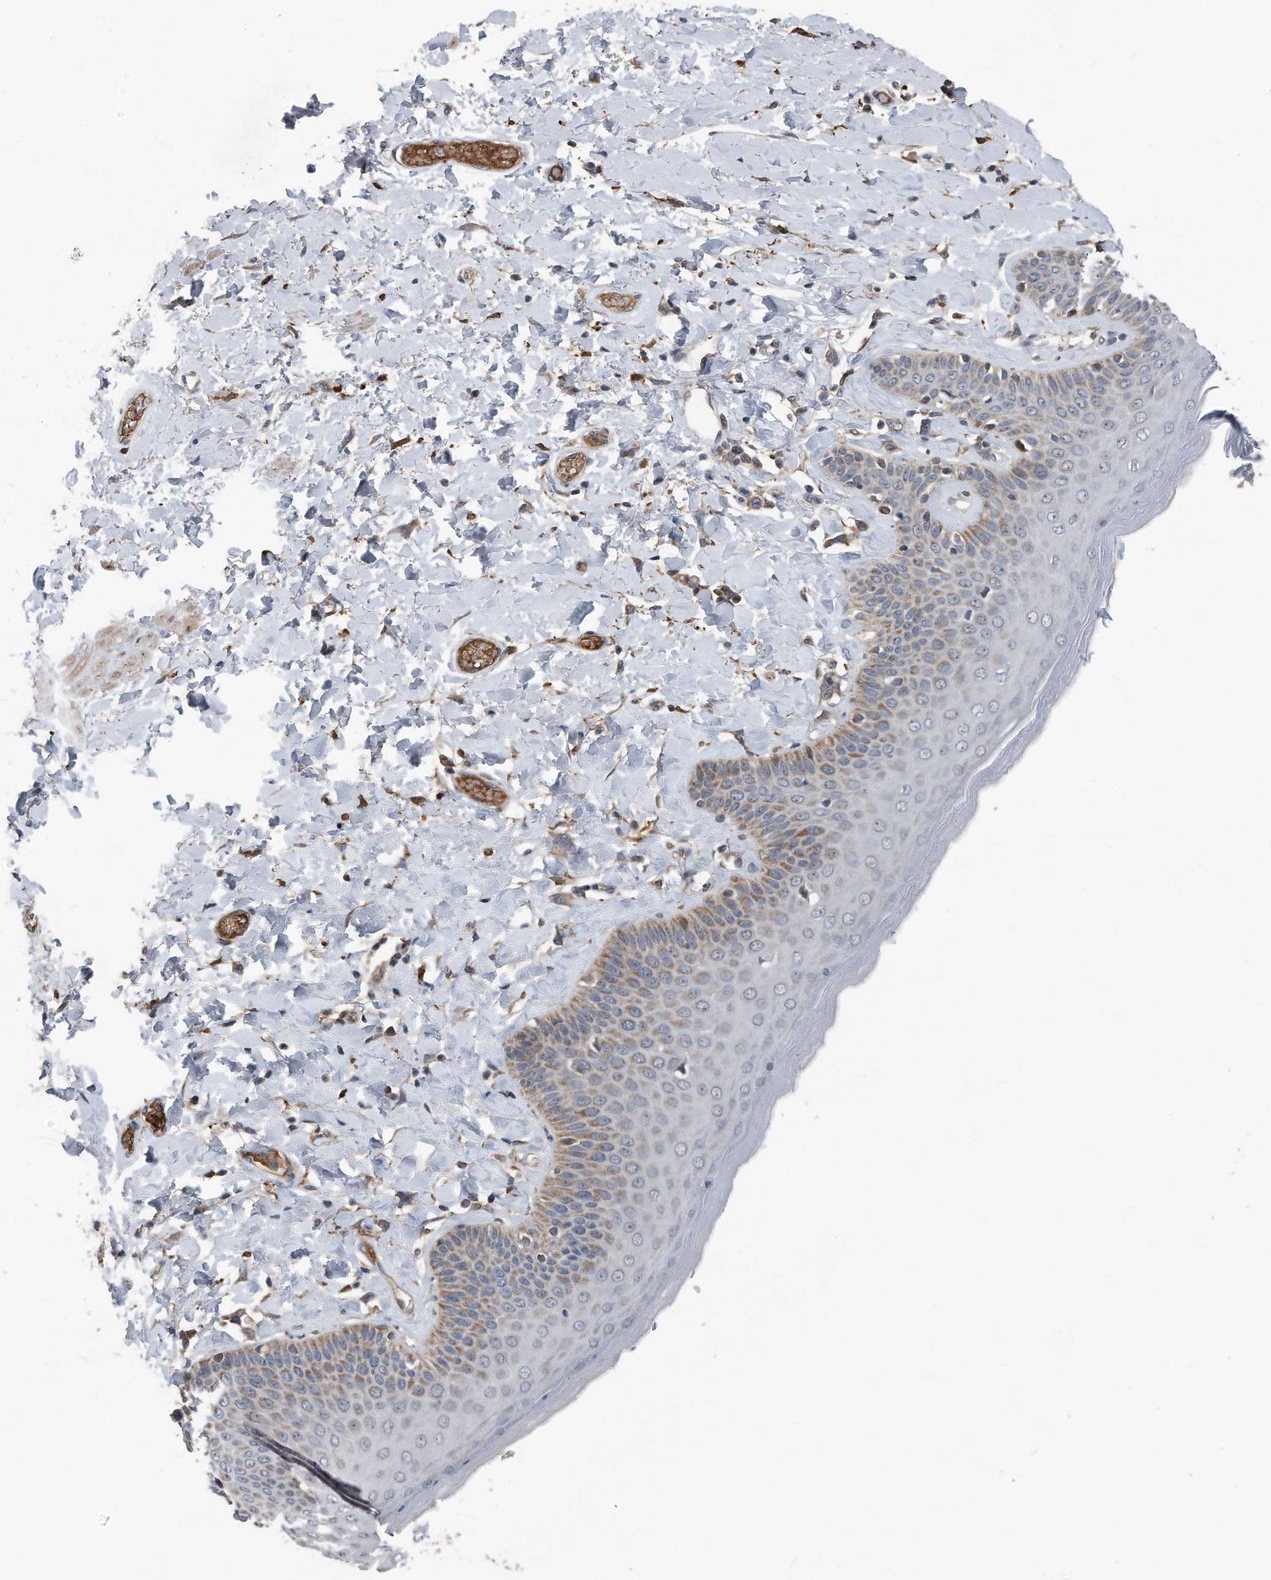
{"staining": {"intensity": "weak", "quantity": "25%-75%", "location": "cytoplasmic/membranous"}, "tissue": "skin", "cell_type": "Epidermal cells", "image_type": "normal", "snomed": [{"axis": "morphology", "description": "Normal tissue, NOS"}, {"axis": "topography", "description": "Anal"}], "caption": "This micrograph shows IHC staining of benign human skin, with low weak cytoplasmic/membranous expression in approximately 25%-75% of epidermal cells.", "gene": "DST", "patient": {"sex": "male", "age": 69}}